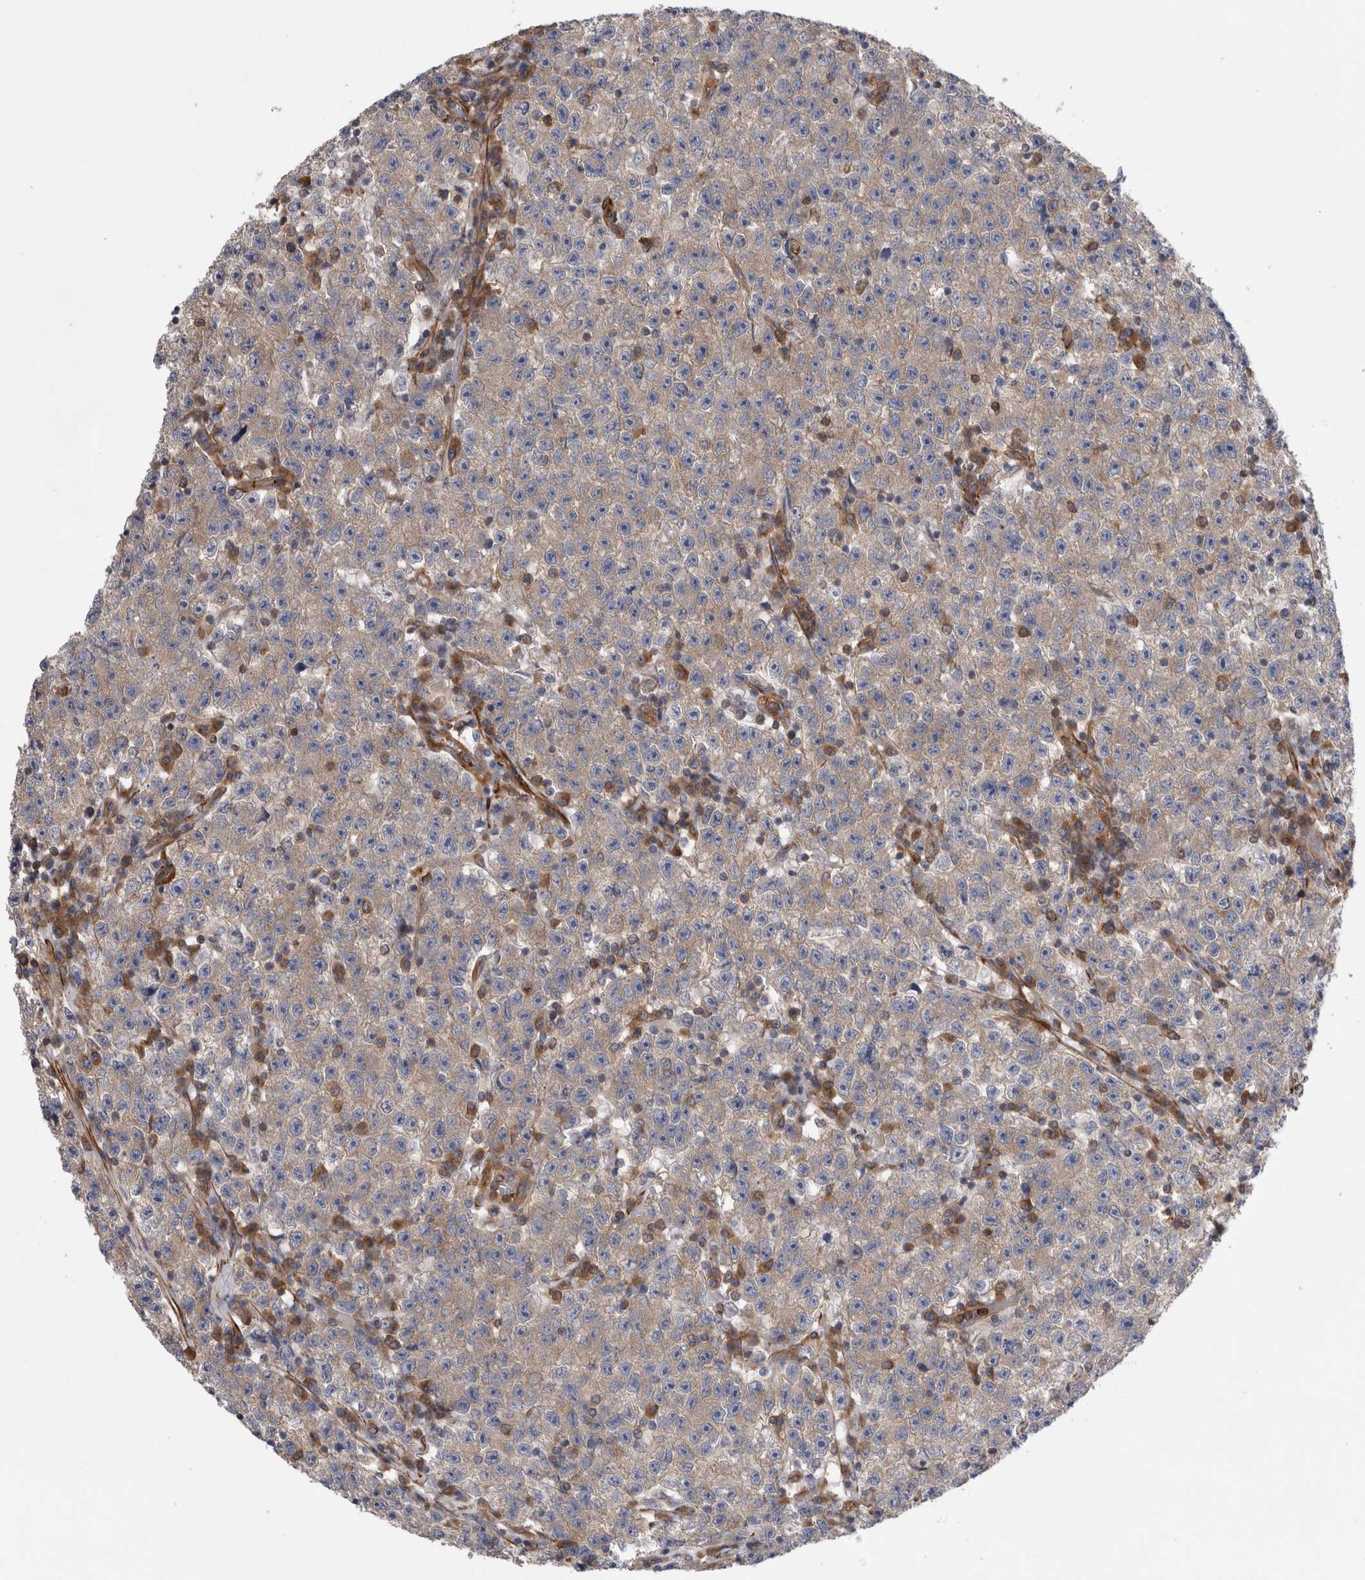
{"staining": {"intensity": "weak", "quantity": "<25%", "location": "cytoplasmic/membranous"}, "tissue": "testis cancer", "cell_type": "Tumor cells", "image_type": "cancer", "snomed": [{"axis": "morphology", "description": "Seminoma, NOS"}, {"axis": "topography", "description": "Testis"}], "caption": "A photomicrograph of human testis cancer is negative for staining in tumor cells.", "gene": "EPRS1", "patient": {"sex": "male", "age": 22}}